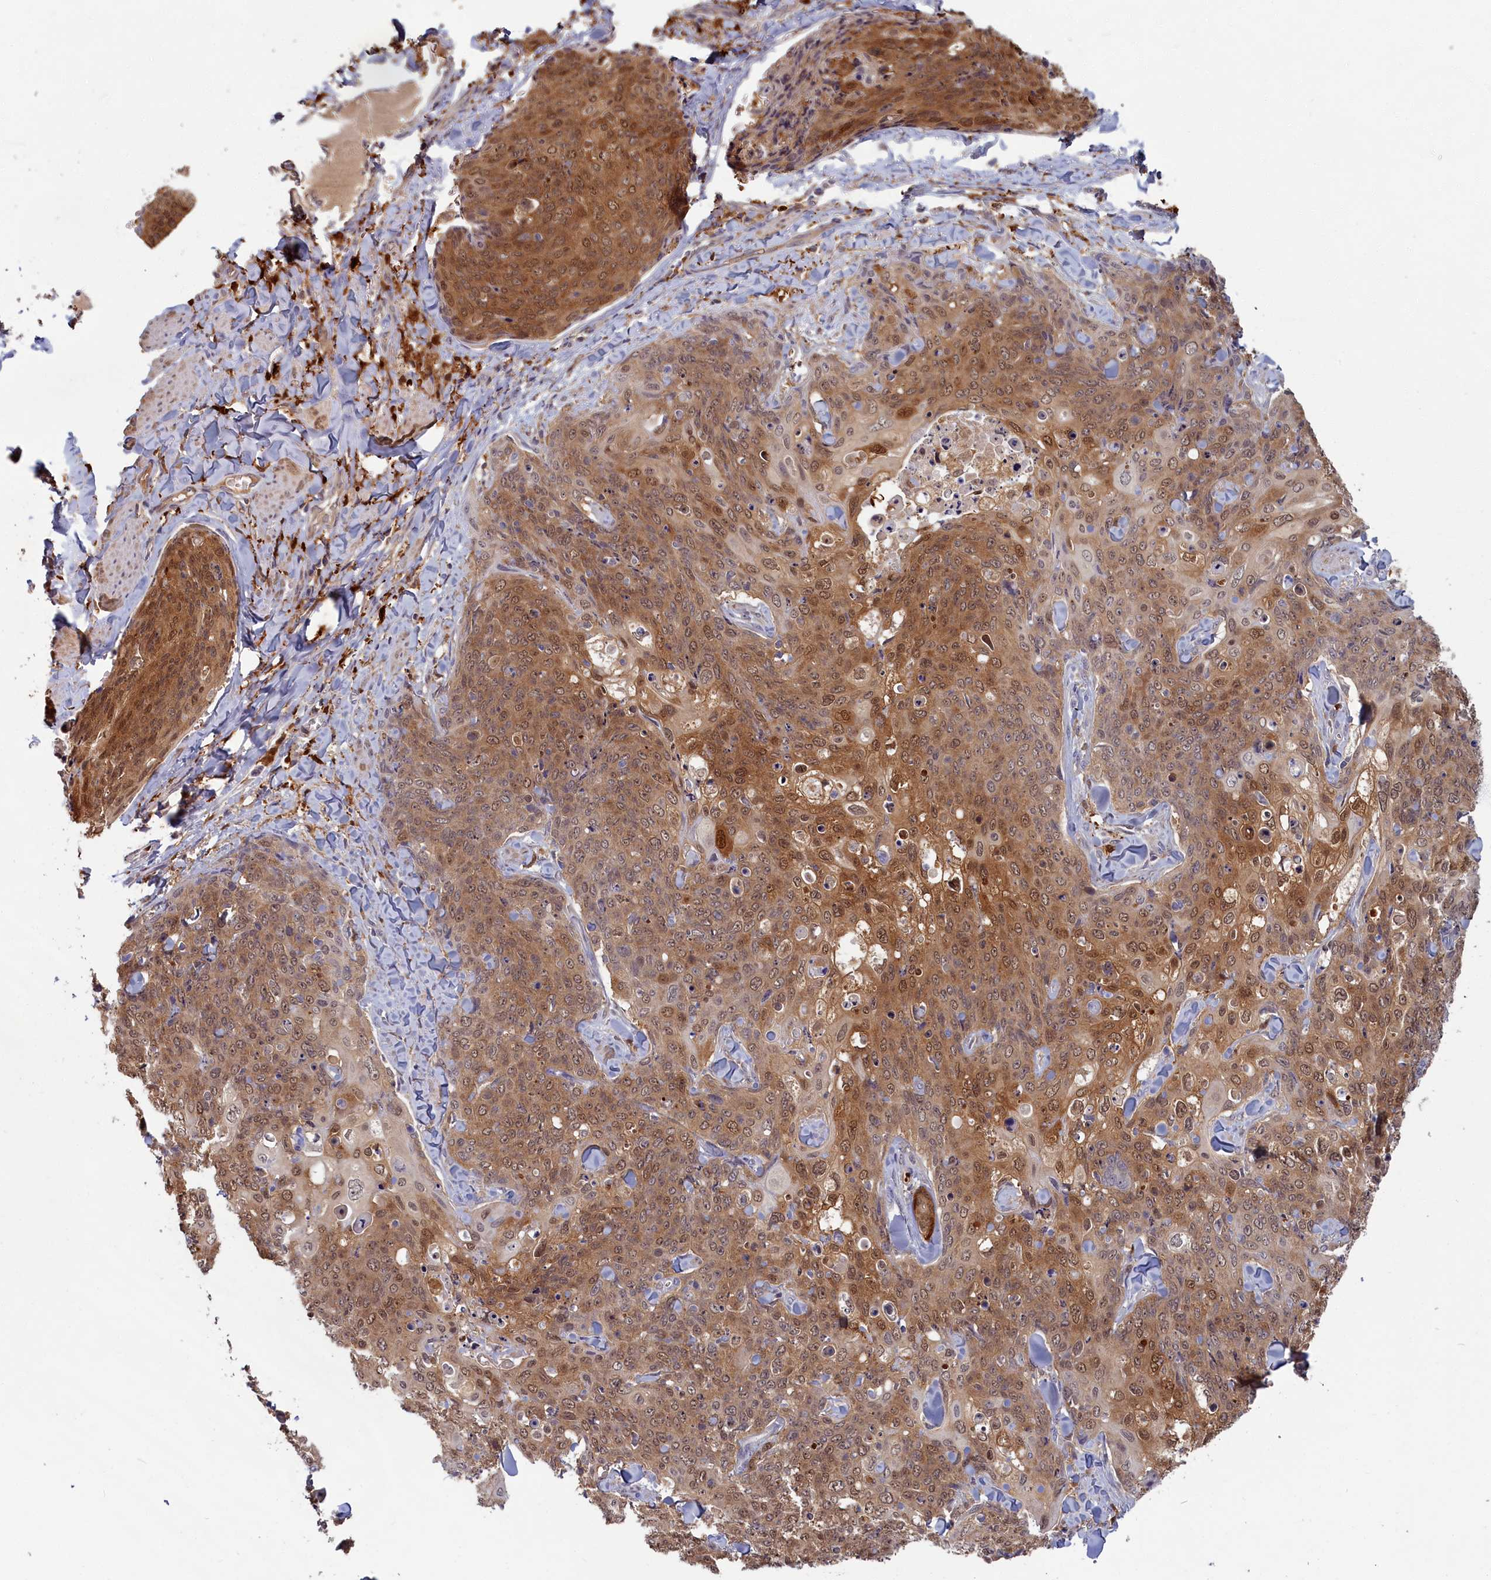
{"staining": {"intensity": "moderate", "quantity": ">75%", "location": "cytoplasmic/membranous,nuclear"}, "tissue": "skin cancer", "cell_type": "Tumor cells", "image_type": "cancer", "snomed": [{"axis": "morphology", "description": "Squamous cell carcinoma, NOS"}, {"axis": "topography", "description": "Skin"}, {"axis": "topography", "description": "Vulva"}], "caption": "This is an image of immunohistochemistry staining of squamous cell carcinoma (skin), which shows moderate expression in the cytoplasmic/membranous and nuclear of tumor cells.", "gene": "BLVRB", "patient": {"sex": "female", "age": 85}}